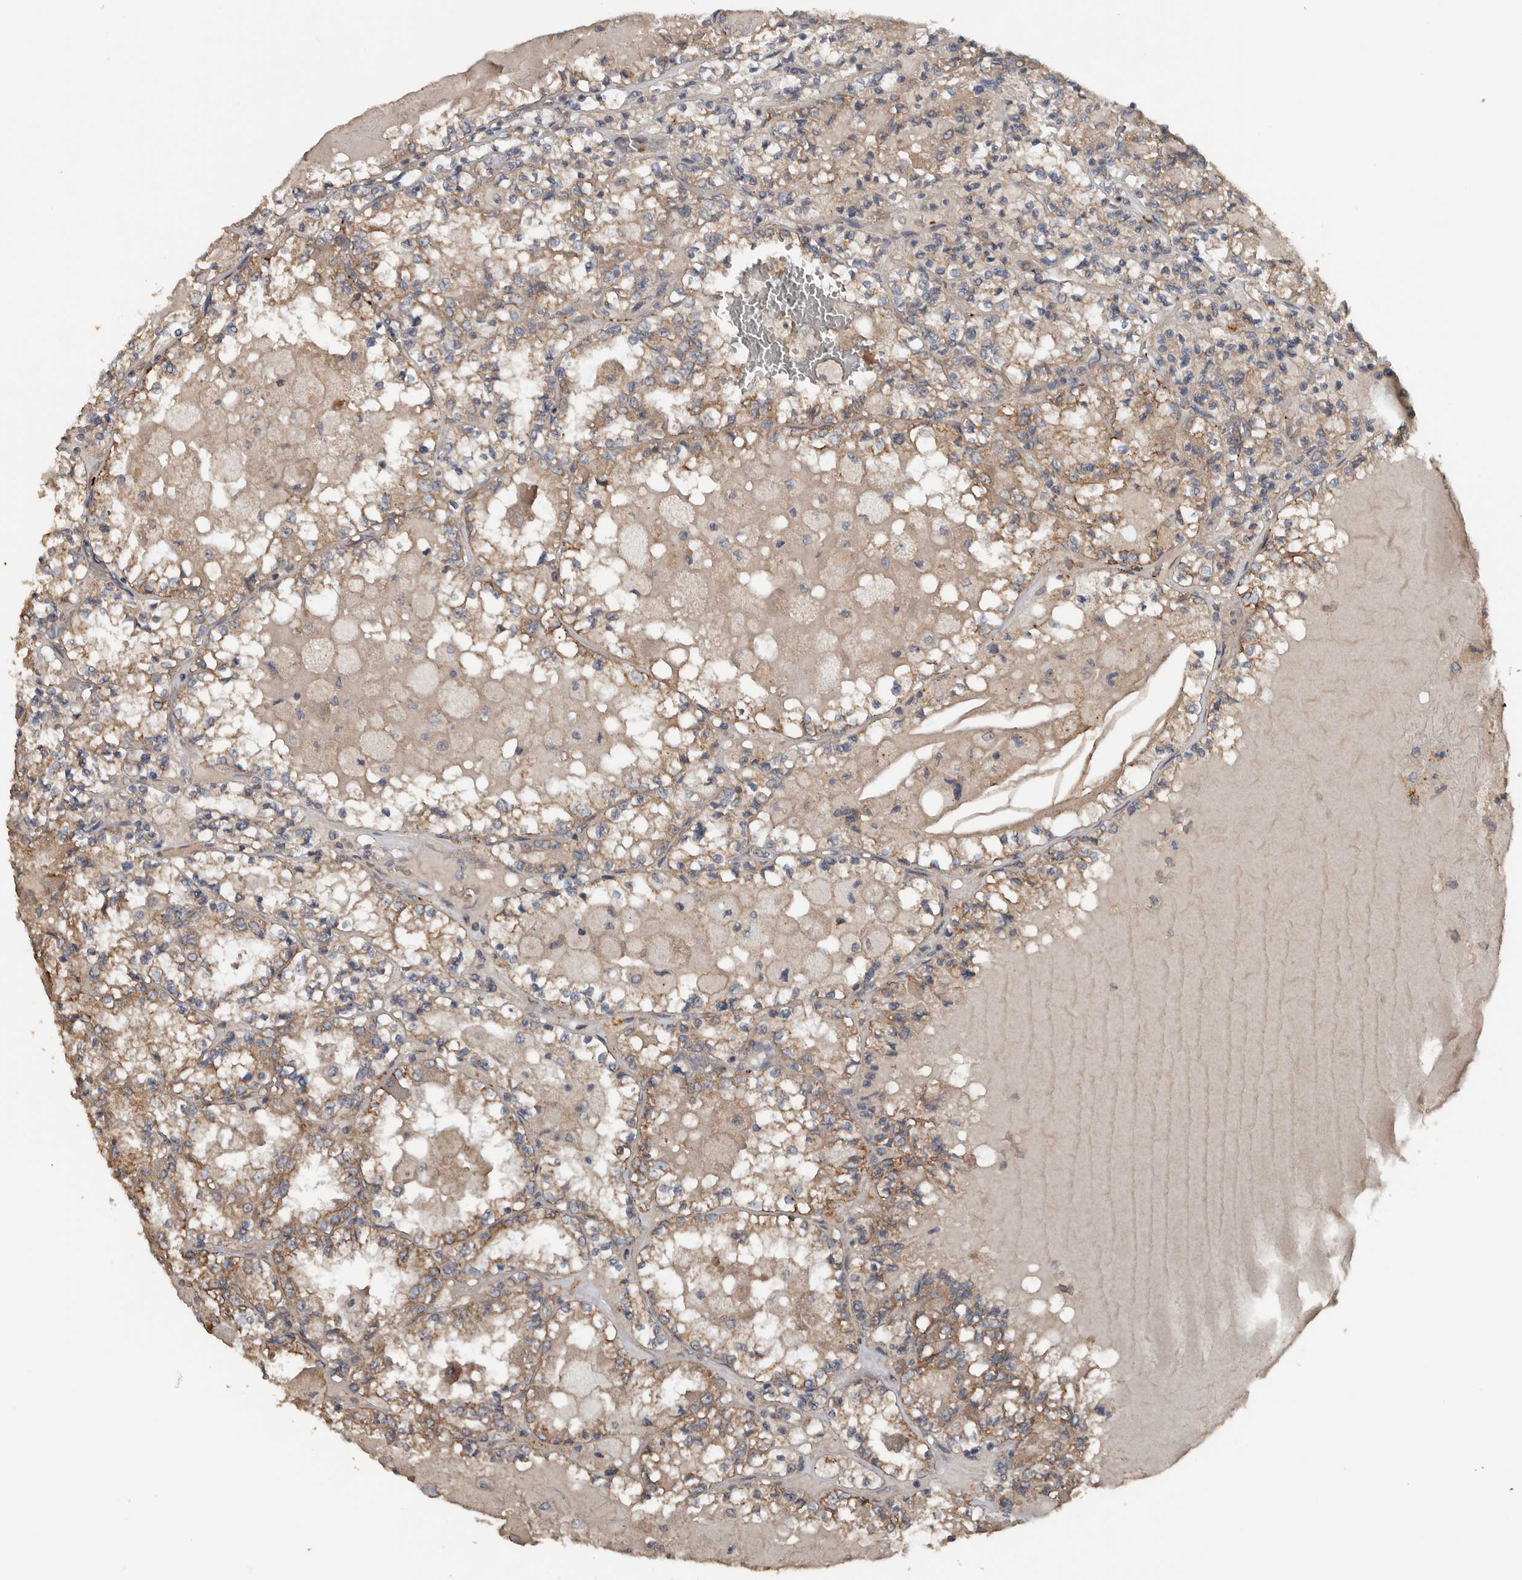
{"staining": {"intensity": "moderate", "quantity": "25%-75%", "location": "cytoplasmic/membranous"}, "tissue": "renal cancer", "cell_type": "Tumor cells", "image_type": "cancer", "snomed": [{"axis": "morphology", "description": "Adenocarcinoma, NOS"}, {"axis": "topography", "description": "Kidney"}], "caption": "High-power microscopy captured an immunohistochemistry photomicrograph of renal cancer, revealing moderate cytoplasmic/membranous positivity in approximately 25%-75% of tumor cells.", "gene": "HYAL4", "patient": {"sex": "female", "age": 56}}